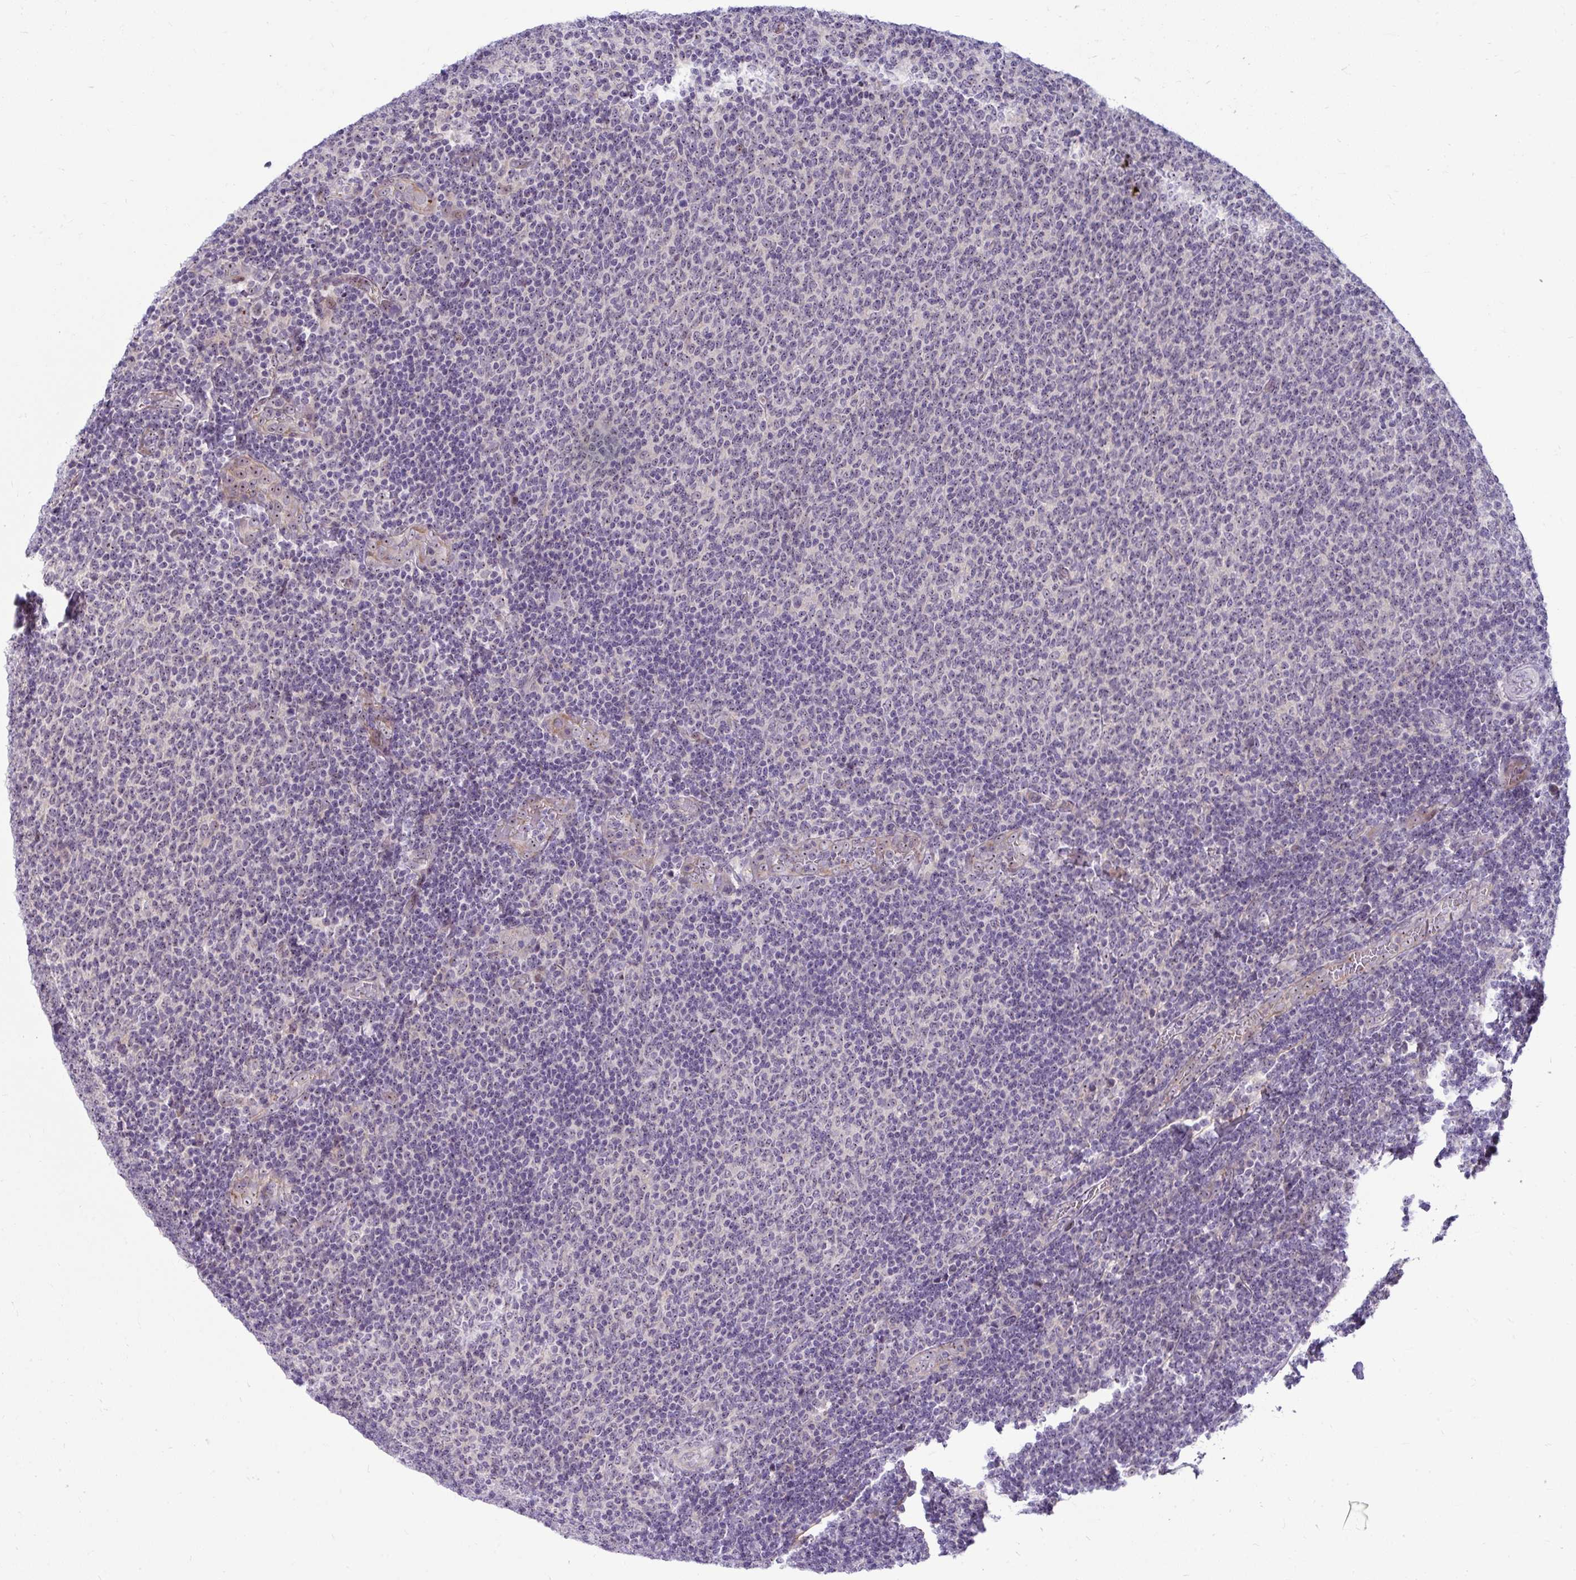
{"staining": {"intensity": "weak", "quantity": "<25%", "location": "nuclear"}, "tissue": "lymphoma", "cell_type": "Tumor cells", "image_type": "cancer", "snomed": [{"axis": "morphology", "description": "Malignant lymphoma, non-Hodgkin's type, Low grade"}, {"axis": "topography", "description": "Lymph node"}], "caption": "The image exhibits no significant expression in tumor cells of lymphoma.", "gene": "MUS81", "patient": {"sex": "male", "age": 52}}